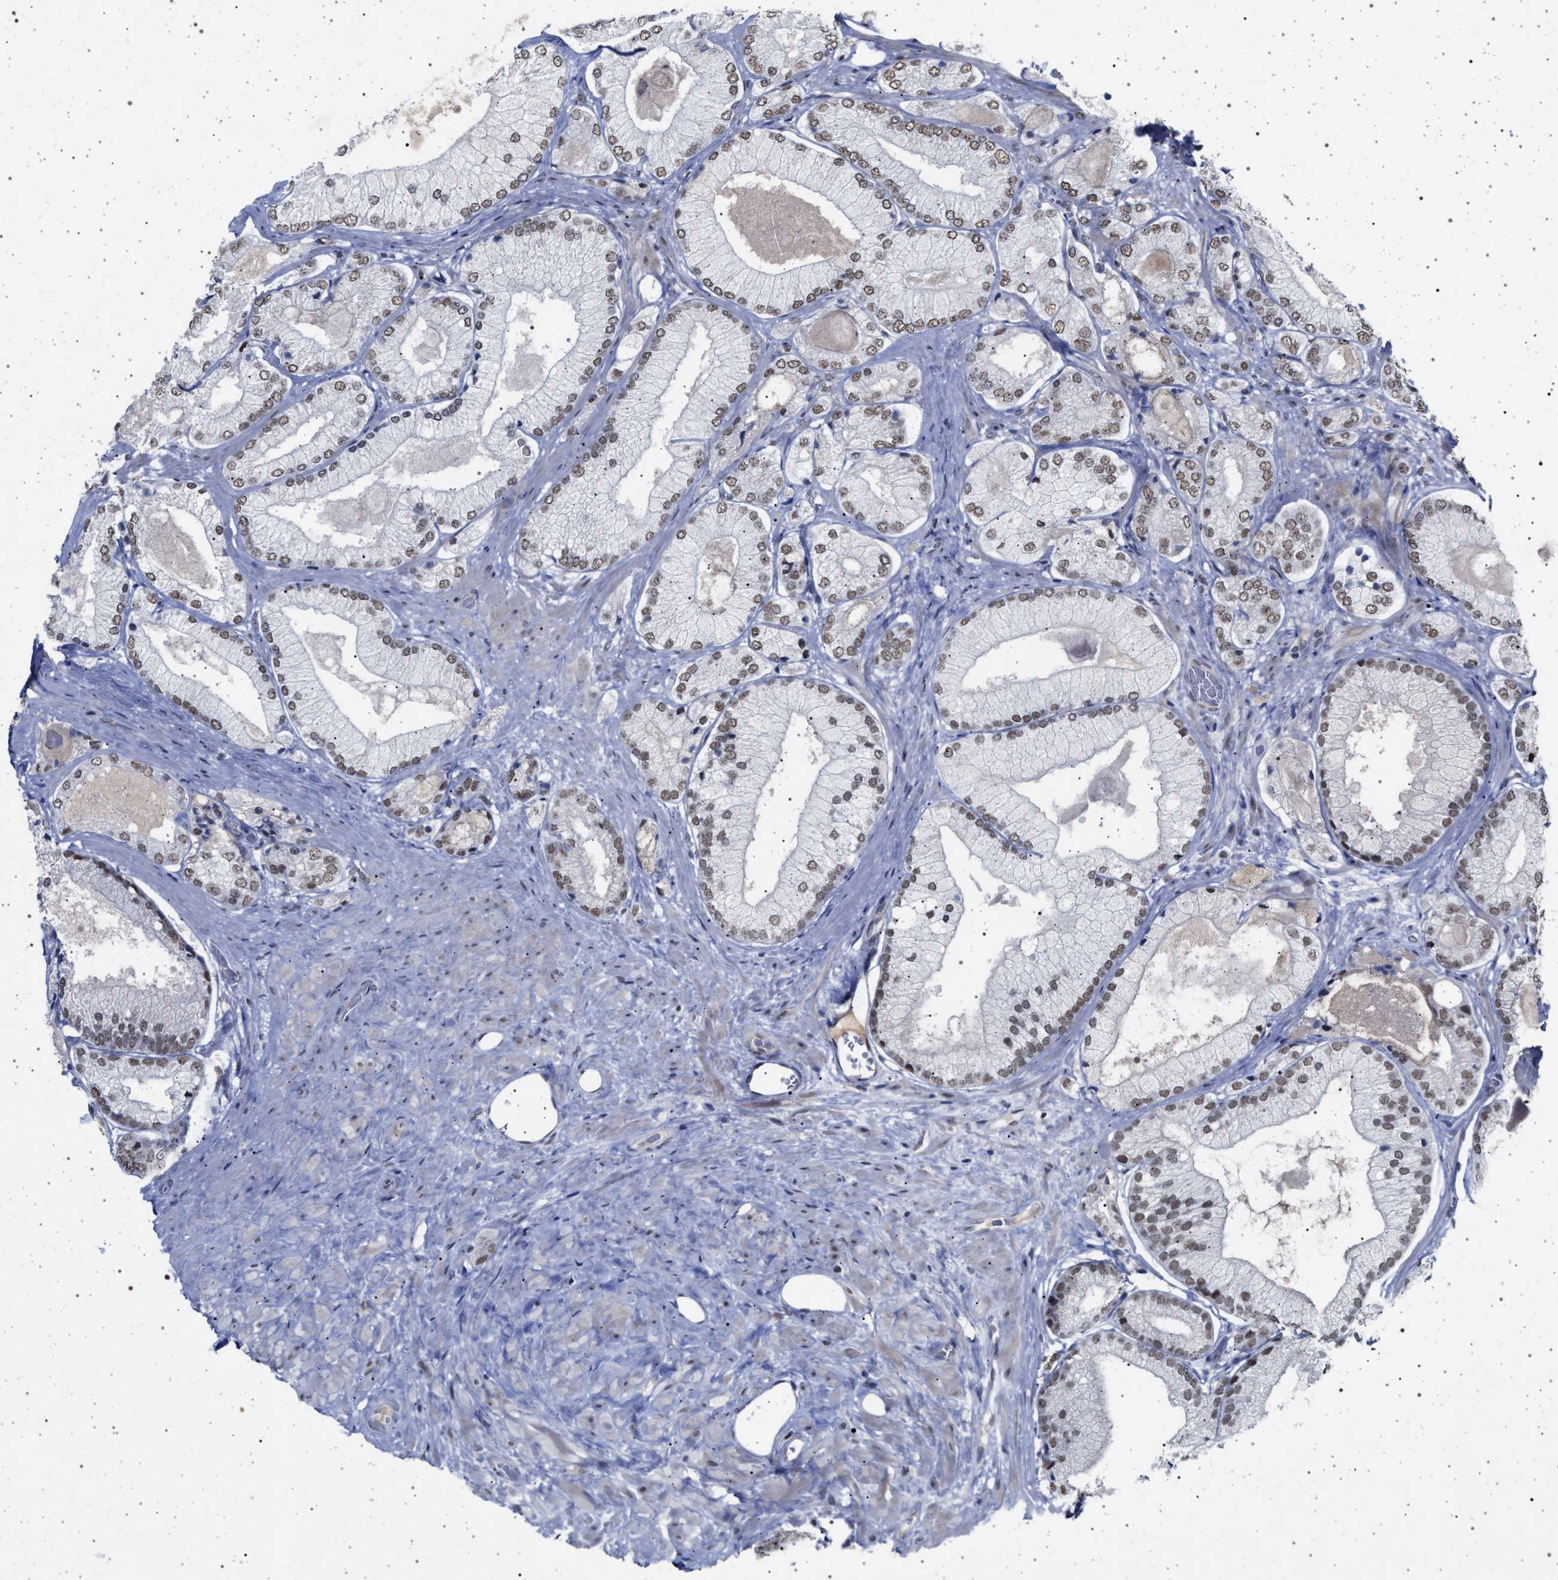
{"staining": {"intensity": "moderate", "quantity": ">75%", "location": "nuclear"}, "tissue": "prostate cancer", "cell_type": "Tumor cells", "image_type": "cancer", "snomed": [{"axis": "morphology", "description": "Adenocarcinoma, Low grade"}, {"axis": "topography", "description": "Prostate"}], "caption": "There is medium levels of moderate nuclear positivity in tumor cells of prostate cancer (adenocarcinoma (low-grade)), as demonstrated by immunohistochemical staining (brown color).", "gene": "PHF12", "patient": {"sex": "male", "age": 65}}